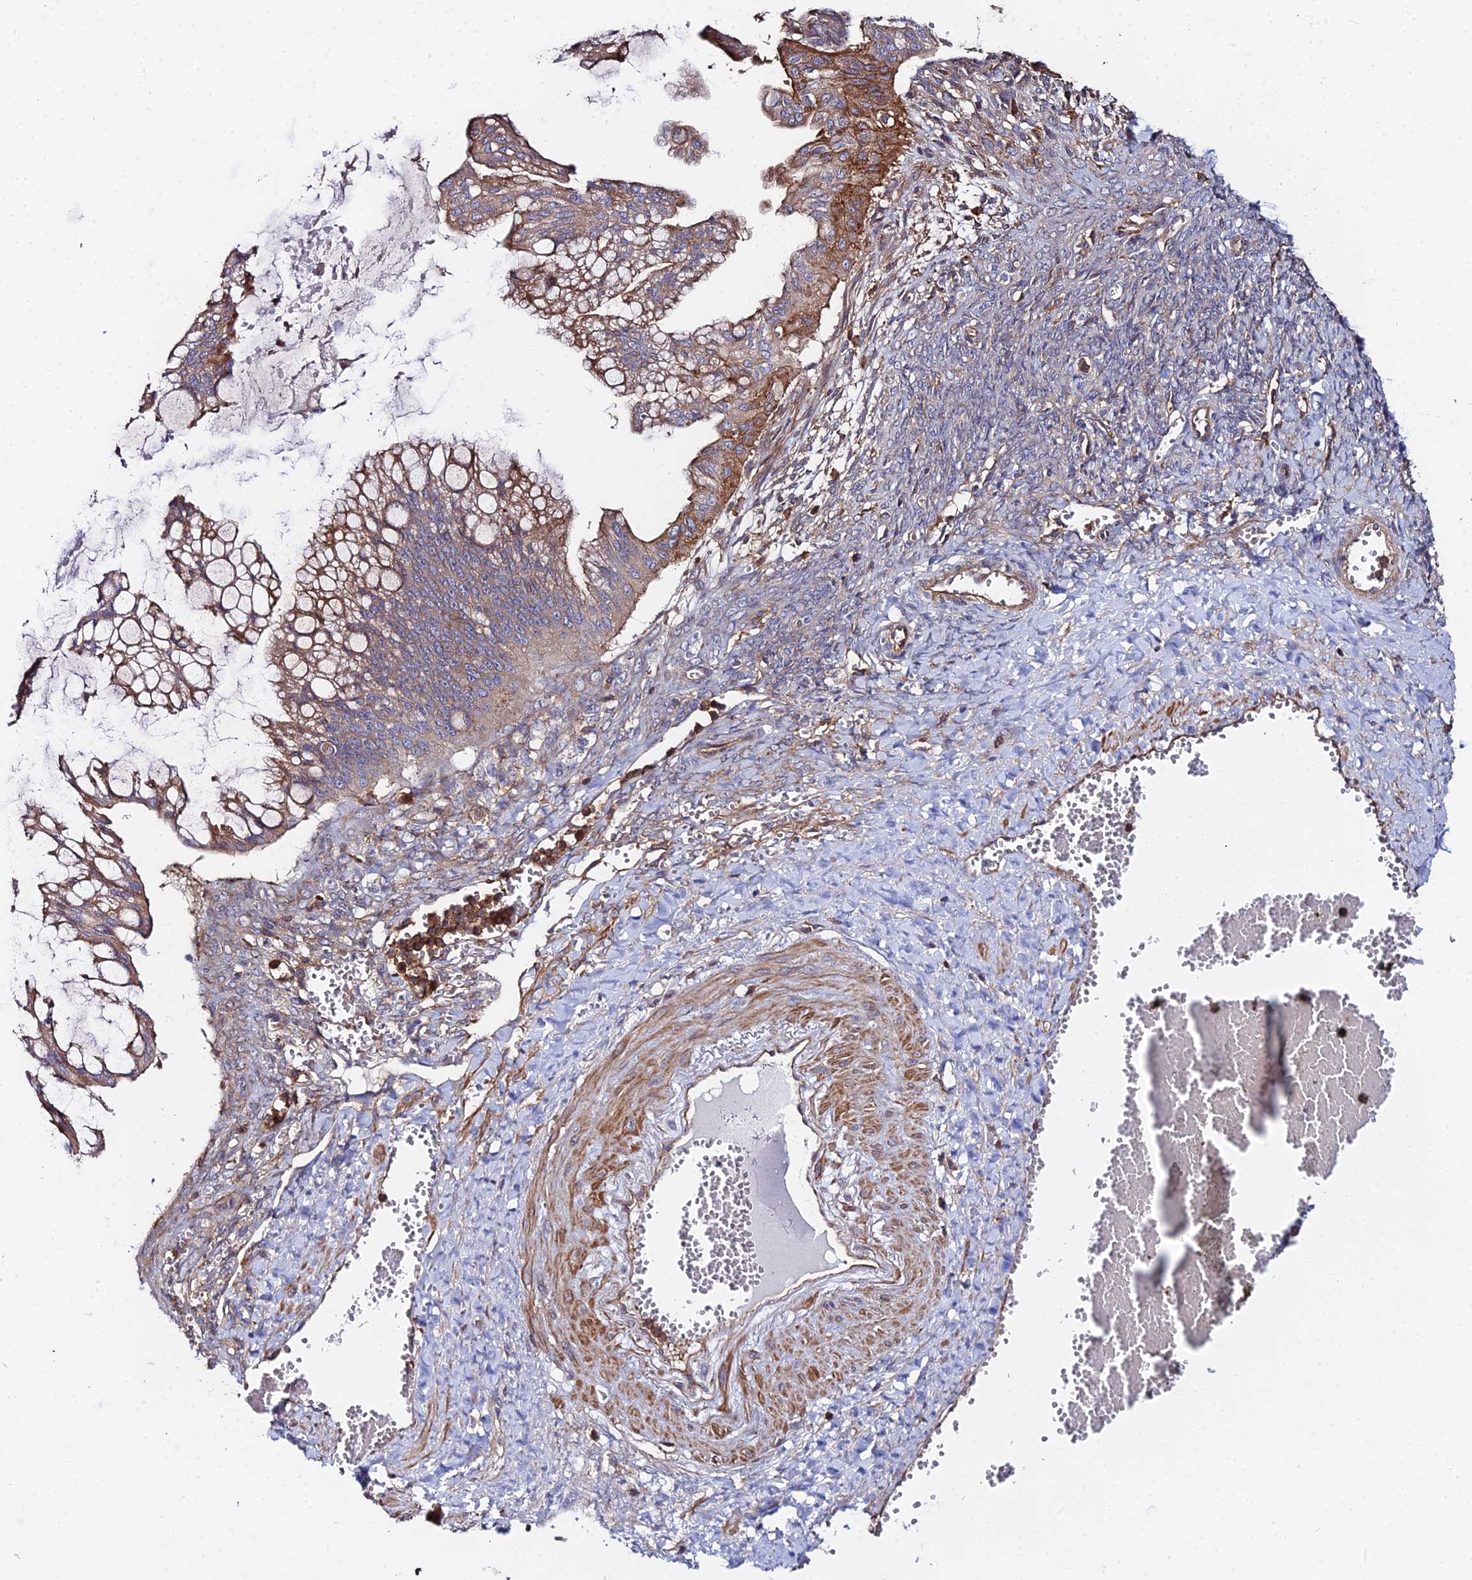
{"staining": {"intensity": "moderate", "quantity": ">75%", "location": "cytoplasmic/membranous"}, "tissue": "ovarian cancer", "cell_type": "Tumor cells", "image_type": "cancer", "snomed": [{"axis": "morphology", "description": "Cystadenocarcinoma, mucinous, NOS"}, {"axis": "topography", "description": "Ovary"}], "caption": "Human ovarian cancer (mucinous cystadenocarcinoma) stained for a protein (brown) reveals moderate cytoplasmic/membranous positive positivity in about >75% of tumor cells.", "gene": "GNG5B", "patient": {"sex": "female", "age": 73}}